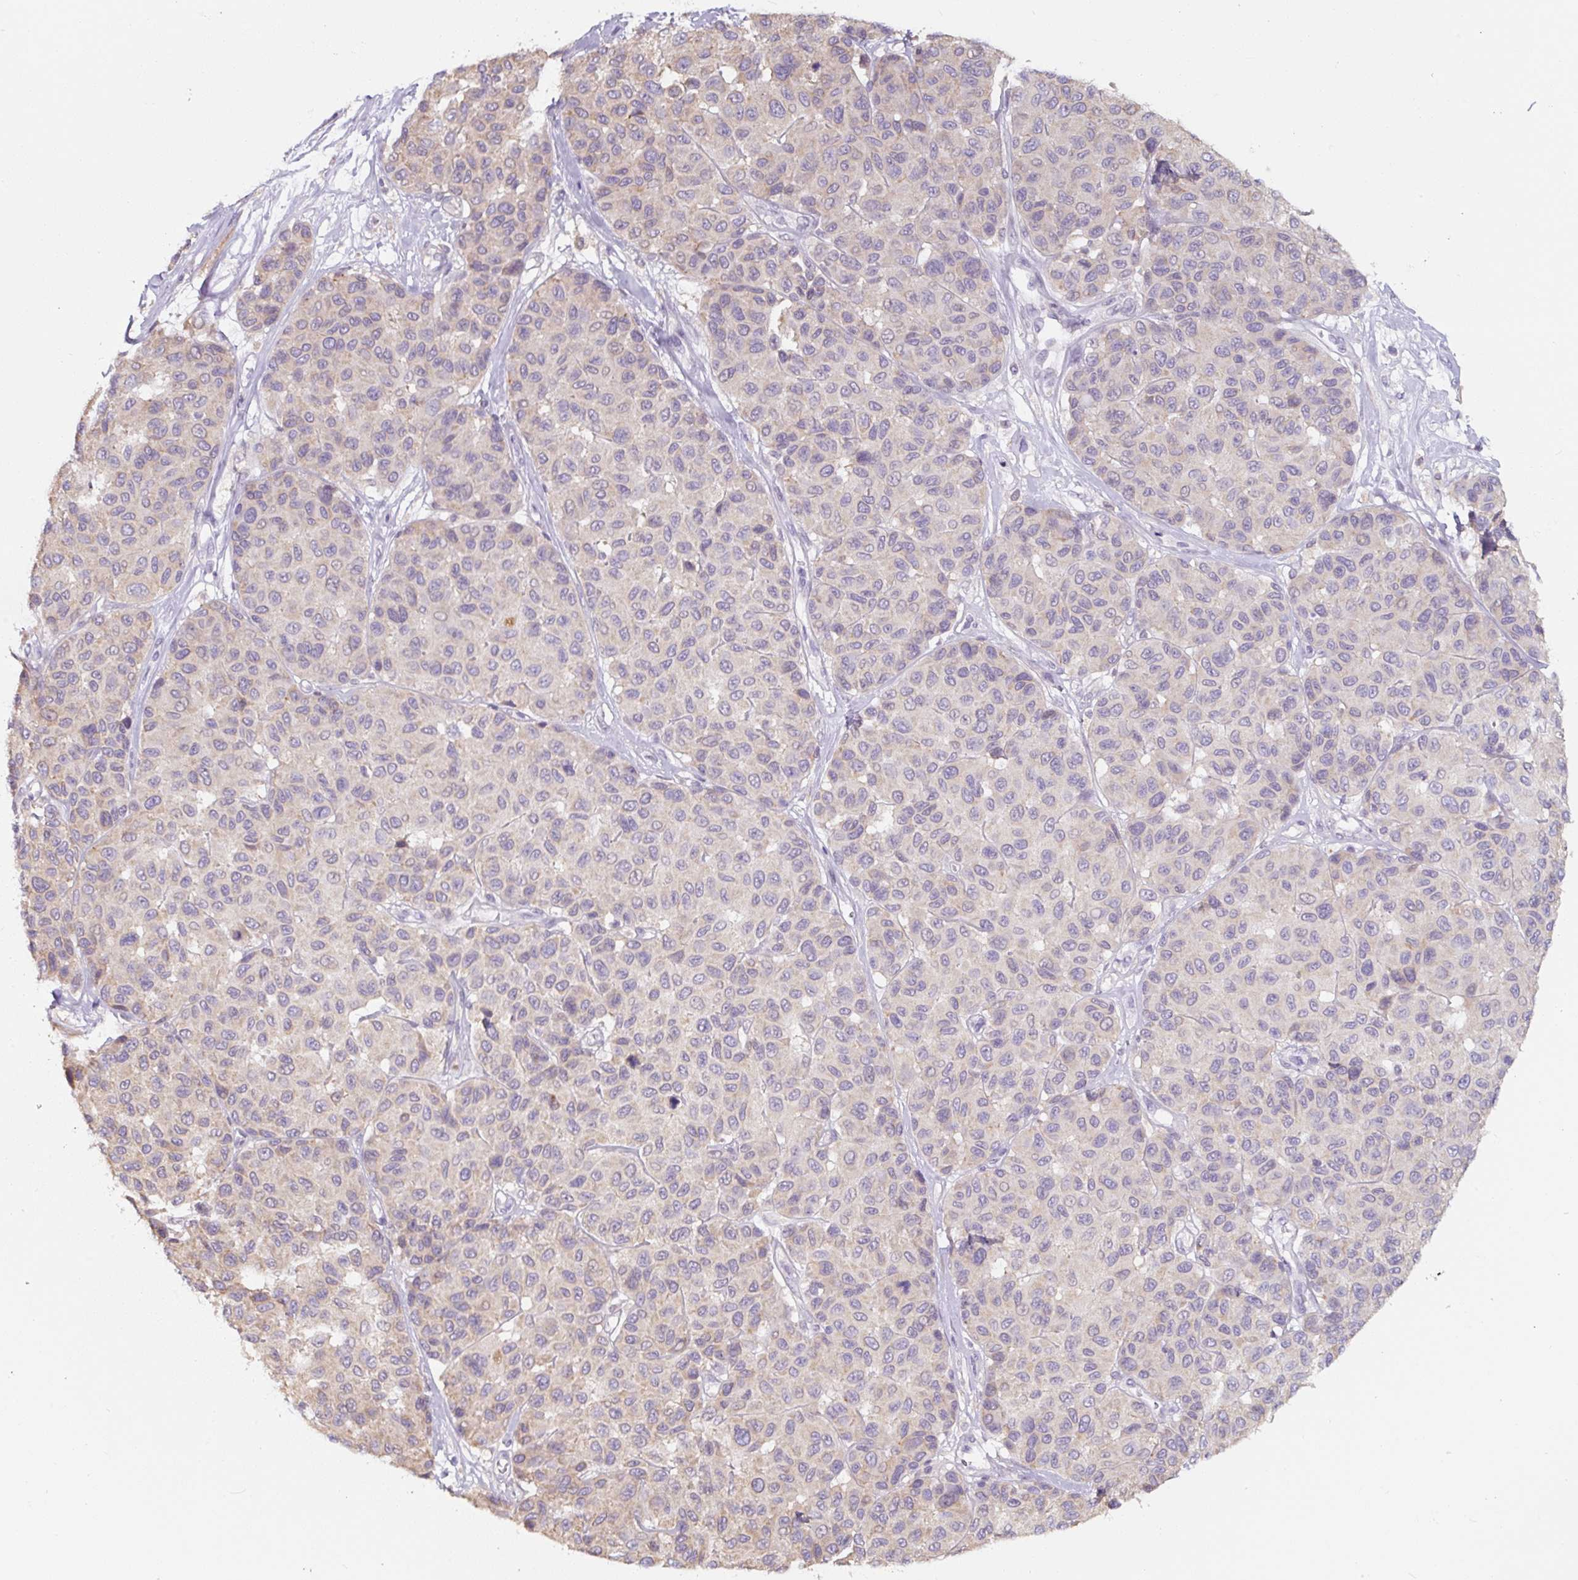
{"staining": {"intensity": "negative", "quantity": "none", "location": "none"}, "tissue": "melanoma", "cell_type": "Tumor cells", "image_type": "cancer", "snomed": [{"axis": "morphology", "description": "Malignant melanoma, NOS"}, {"axis": "topography", "description": "Skin"}], "caption": "Immunohistochemistry of human malignant melanoma exhibits no staining in tumor cells.", "gene": "ASRGL1", "patient": {"sex": "female", "age": 66}}